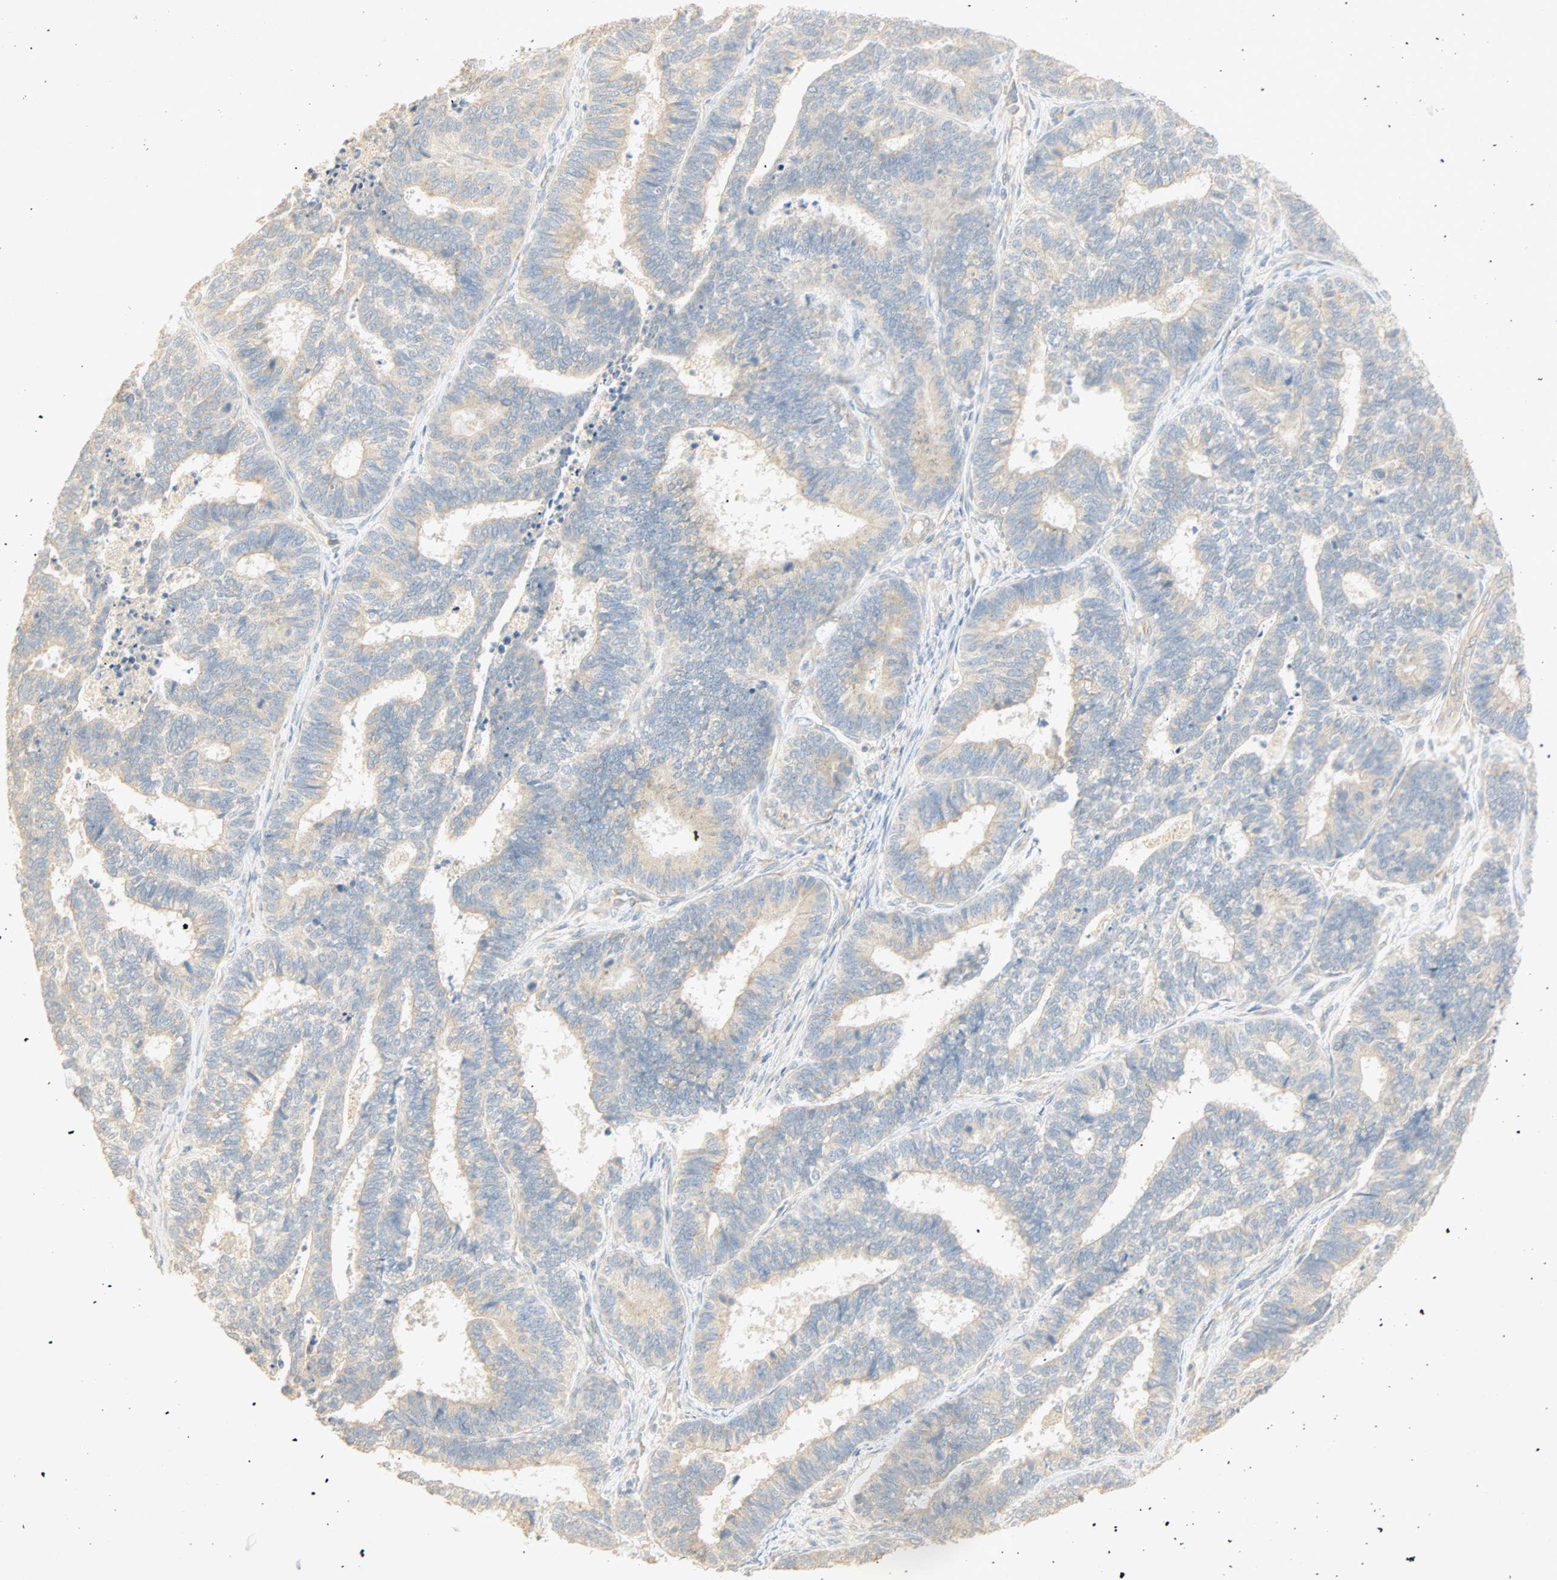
{"staining": {"intensity": "weak", "quantity": "<25%", "location": "cytoplasmic/membranous"}, "tissue": "endometrial cancer", "cell_type": "Tumor cells", "image_type": "cancer", "snomed": [{"axis": "morphology", "description": "Adenocarcinoma, NOS"}, {"axis": "topography", "description": "Endometrium"}], "caption": "The histopathology image exhibits no significant expression in tumor cells of endometrial cancer (adenocarcinoma).", "gene": "SELENBP1", "patient": {"sex": "female", "age": 70}}